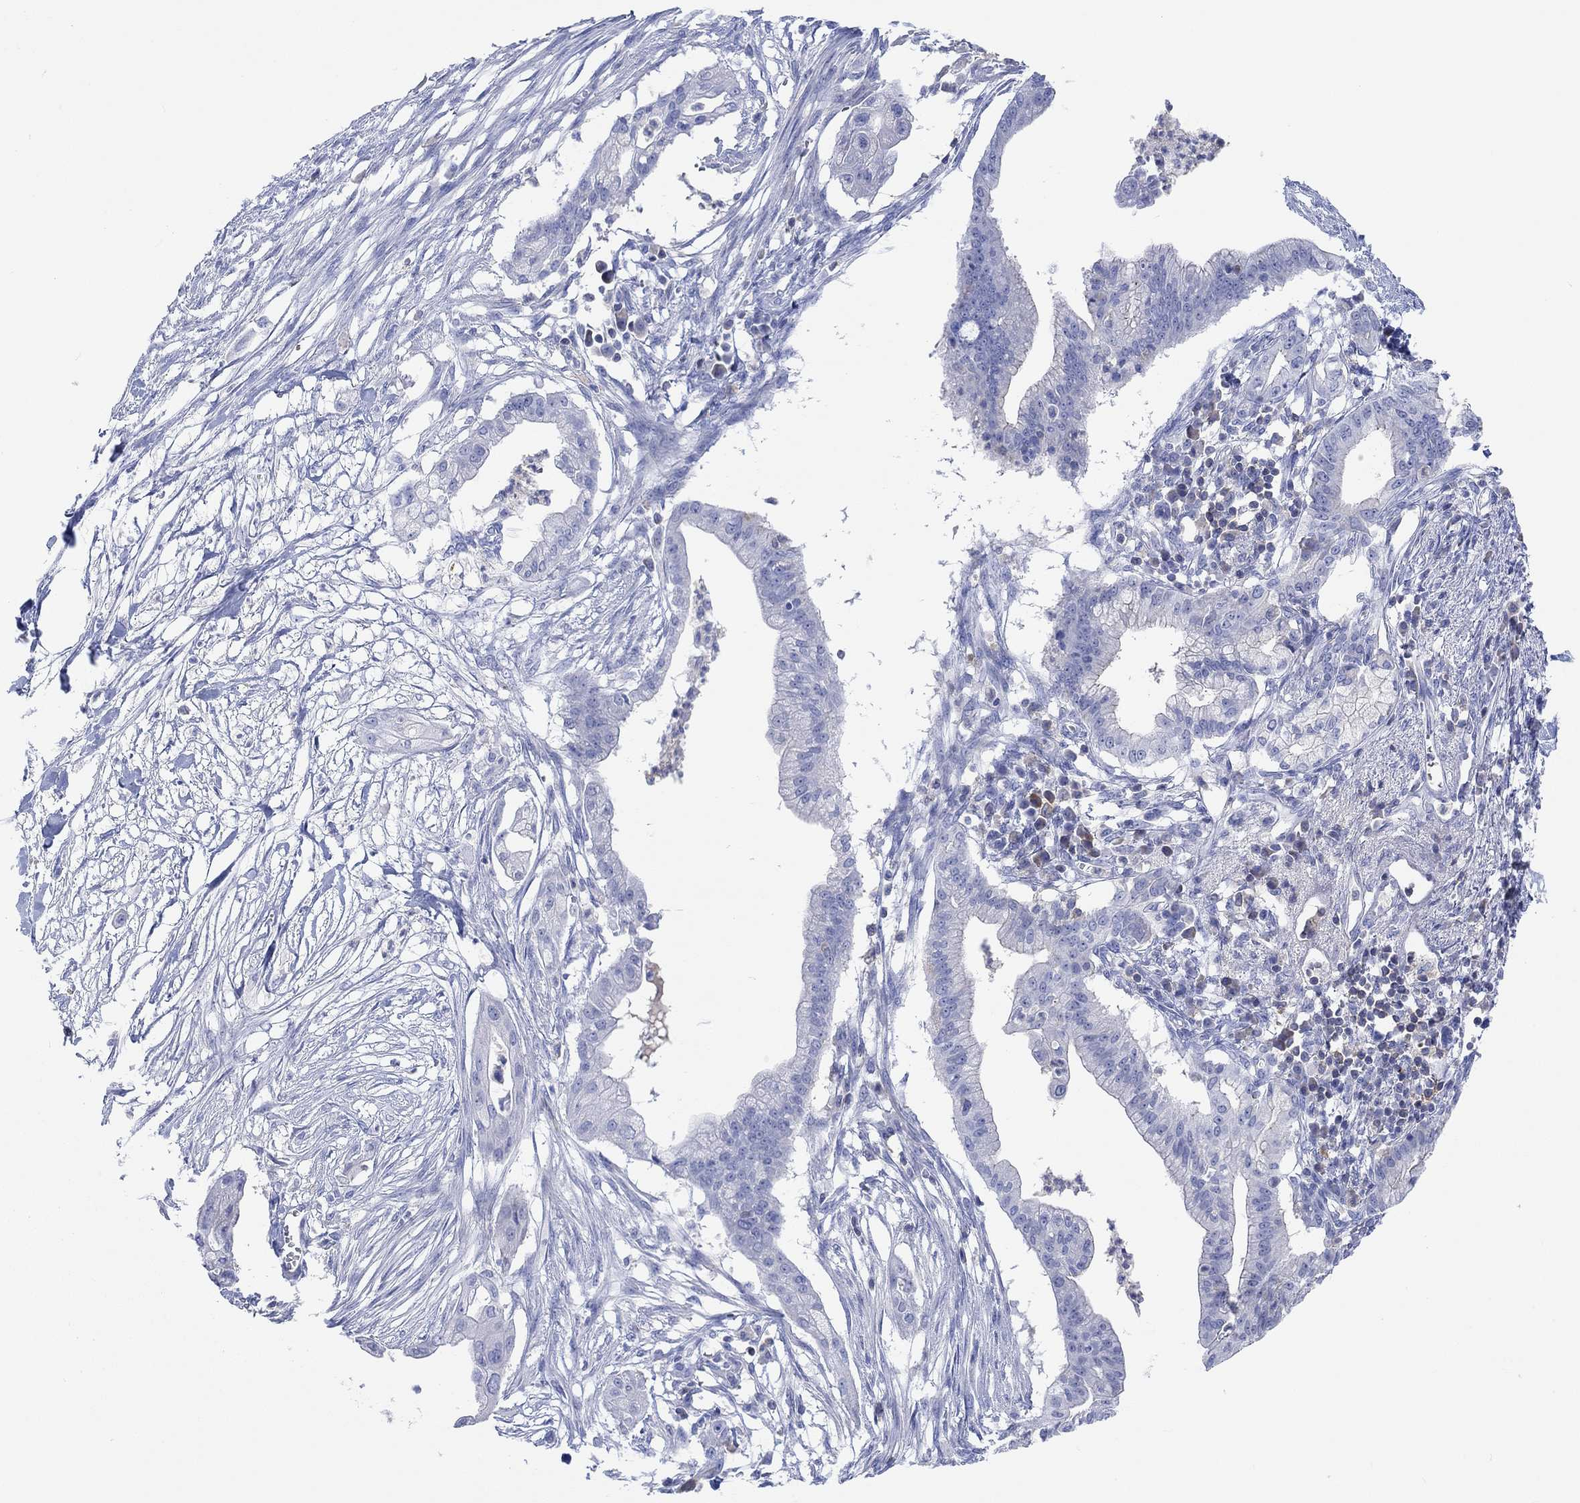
{"staining": {"intensity": "negative", "quantity": "none", "location": "none"}, "tissue": "pancreatic cancer", "cell_type": "Tumor cells", "image_type": "cancer", "snomed": [{"axis": "morphology", "description": "Normal tissue, NOS"}, {"axis": "morphology", "description": "Adenocarcinoma, NOS"}, {"axis": "topography", "description": "Pancreas"}], "caption": "There is no significant positivity in tumor cells of adenocarcinoma (pancreatic). (Stains: DAB (3,3'-diaminobenzidine) immunohistochemistry with hematoxylin counter stain, Microscopy: brightfield microscopy at high magnification).", "gene": "GCM1", "patient": {"sex": "female", "age": 58}}